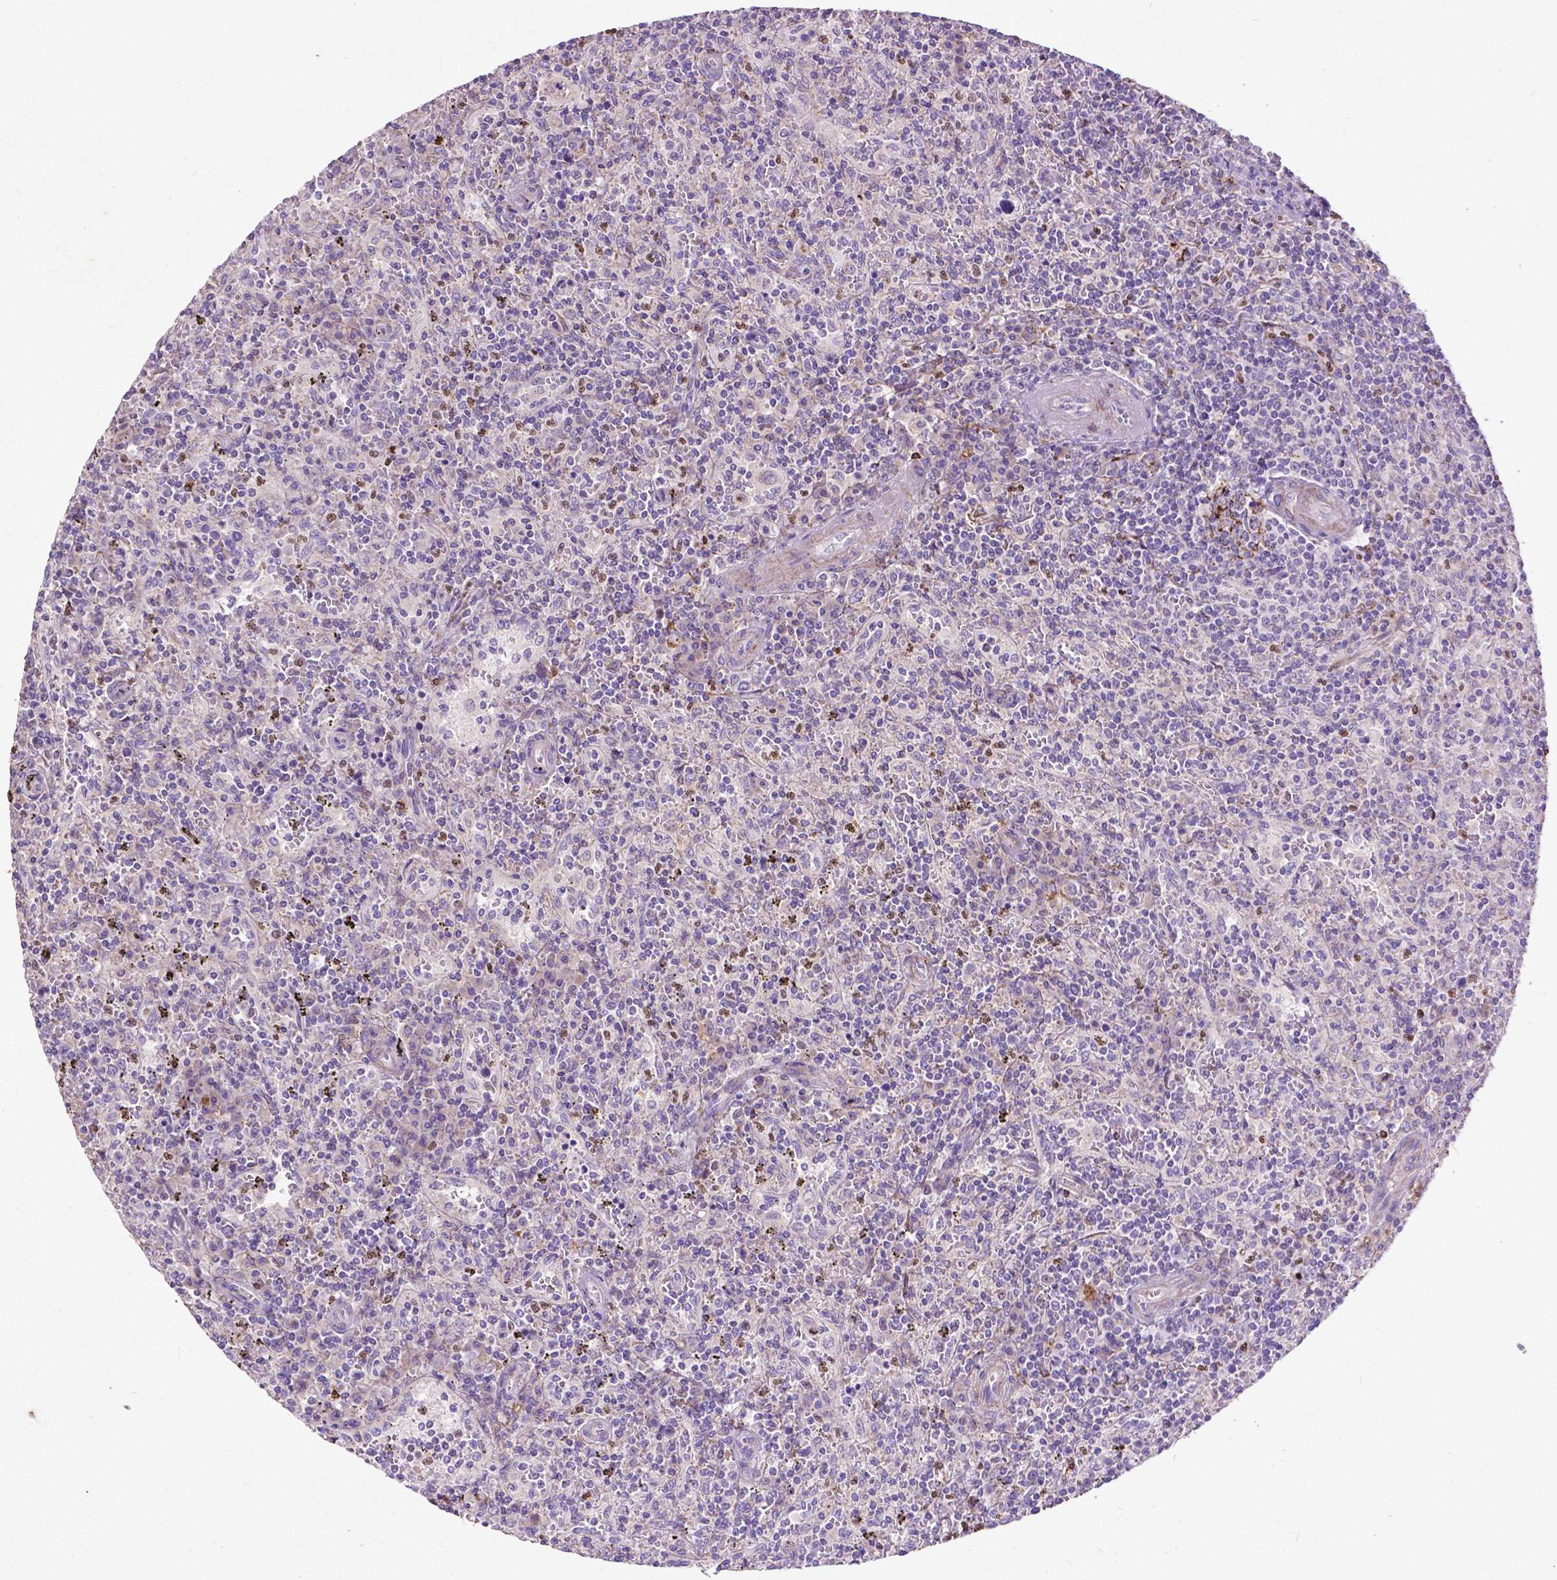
{"staining": {"intensity": "negative", "quantity": "none", "location": "none"}, "tissue": "lymphoma", "cell_type": "Tumor cells", "image_type": "cancer", "snomed": [{"axis": "morphology", "description": "Malignant lymphoma, non-Hodgkin's type, Low grade"}, {"axis": "topography", "description": "Spleen"}], "caption": "Immunohistochemical staining of human lymphoma exhibits no significant positivity in tumor cells. The staining was performed using DAB (3,3'-diaminobenzidine) to visualize the protein expression in brown, while the nuclei were stained in blue with hematoxylin (Magnification: 20x).", "gene": "THEGL", "patient": {"sex": "male", "age": 62}}